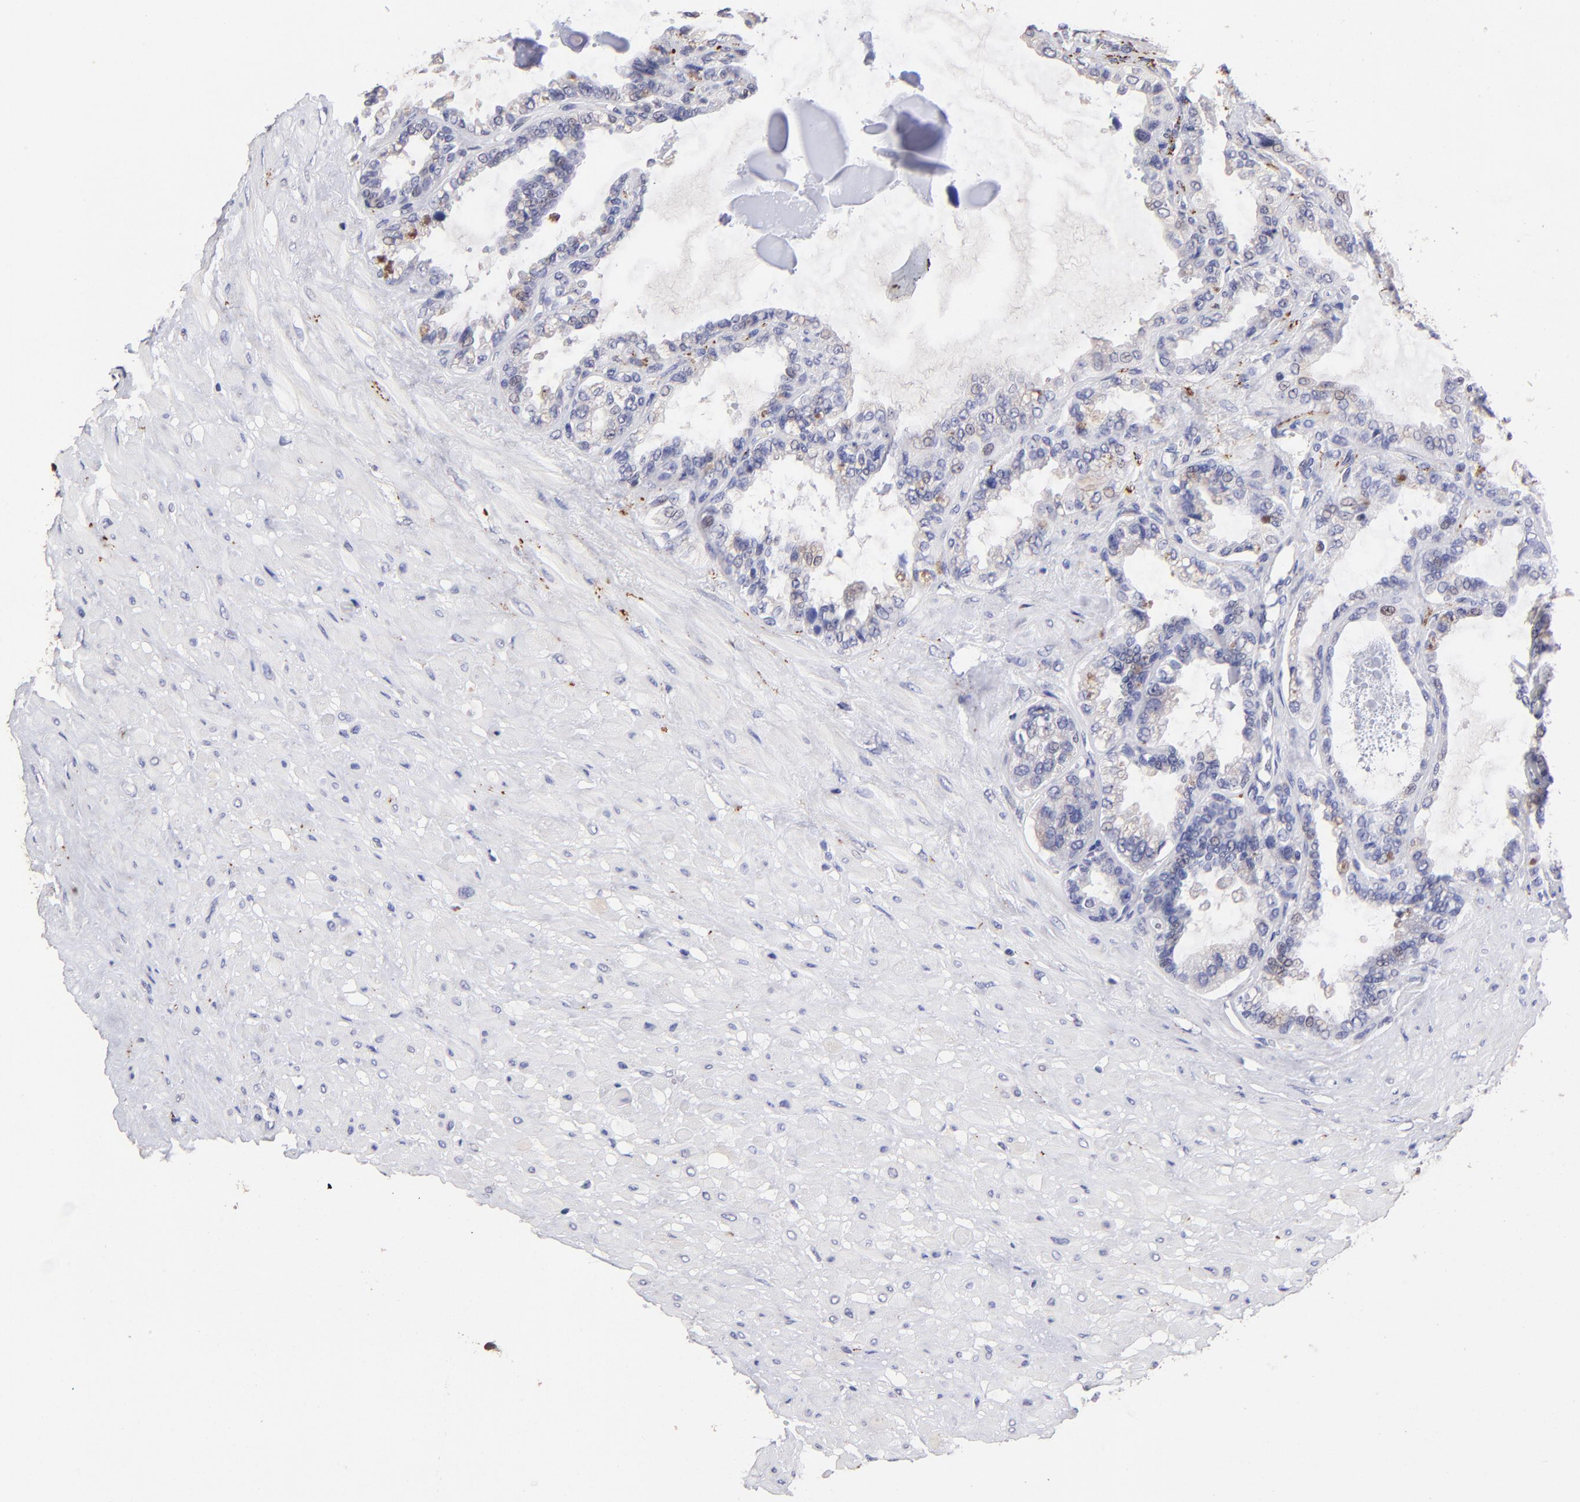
{"staining": {"intensity": "weak", "quantity": "<25%", "location": "nuclear"}, "tissue": "seminal vesicle", "cell_type": "Glandular cells", "image_type": "normal", "snomed": [{"axis": "morphology", "description": "Normal tissue, NOS"}, {"axis": "morphology", "description": "Inflammation, NOS"}, {"axis": "topography", "description": "Urinary bladder"}, {"axis": "topography", "description": "Prostate"}, {"axis": "topography", "description": "Seminal veicle"}], "caption": "IHC of benign human seminal vesicle reveals no staining in glandular cells. (Brightfield microscopy of DAB (3,3'-diaminobenzidine) IHC at high magnification).", "gene": "DNMT1", "patient": {"sex": "male", "age": 82}}